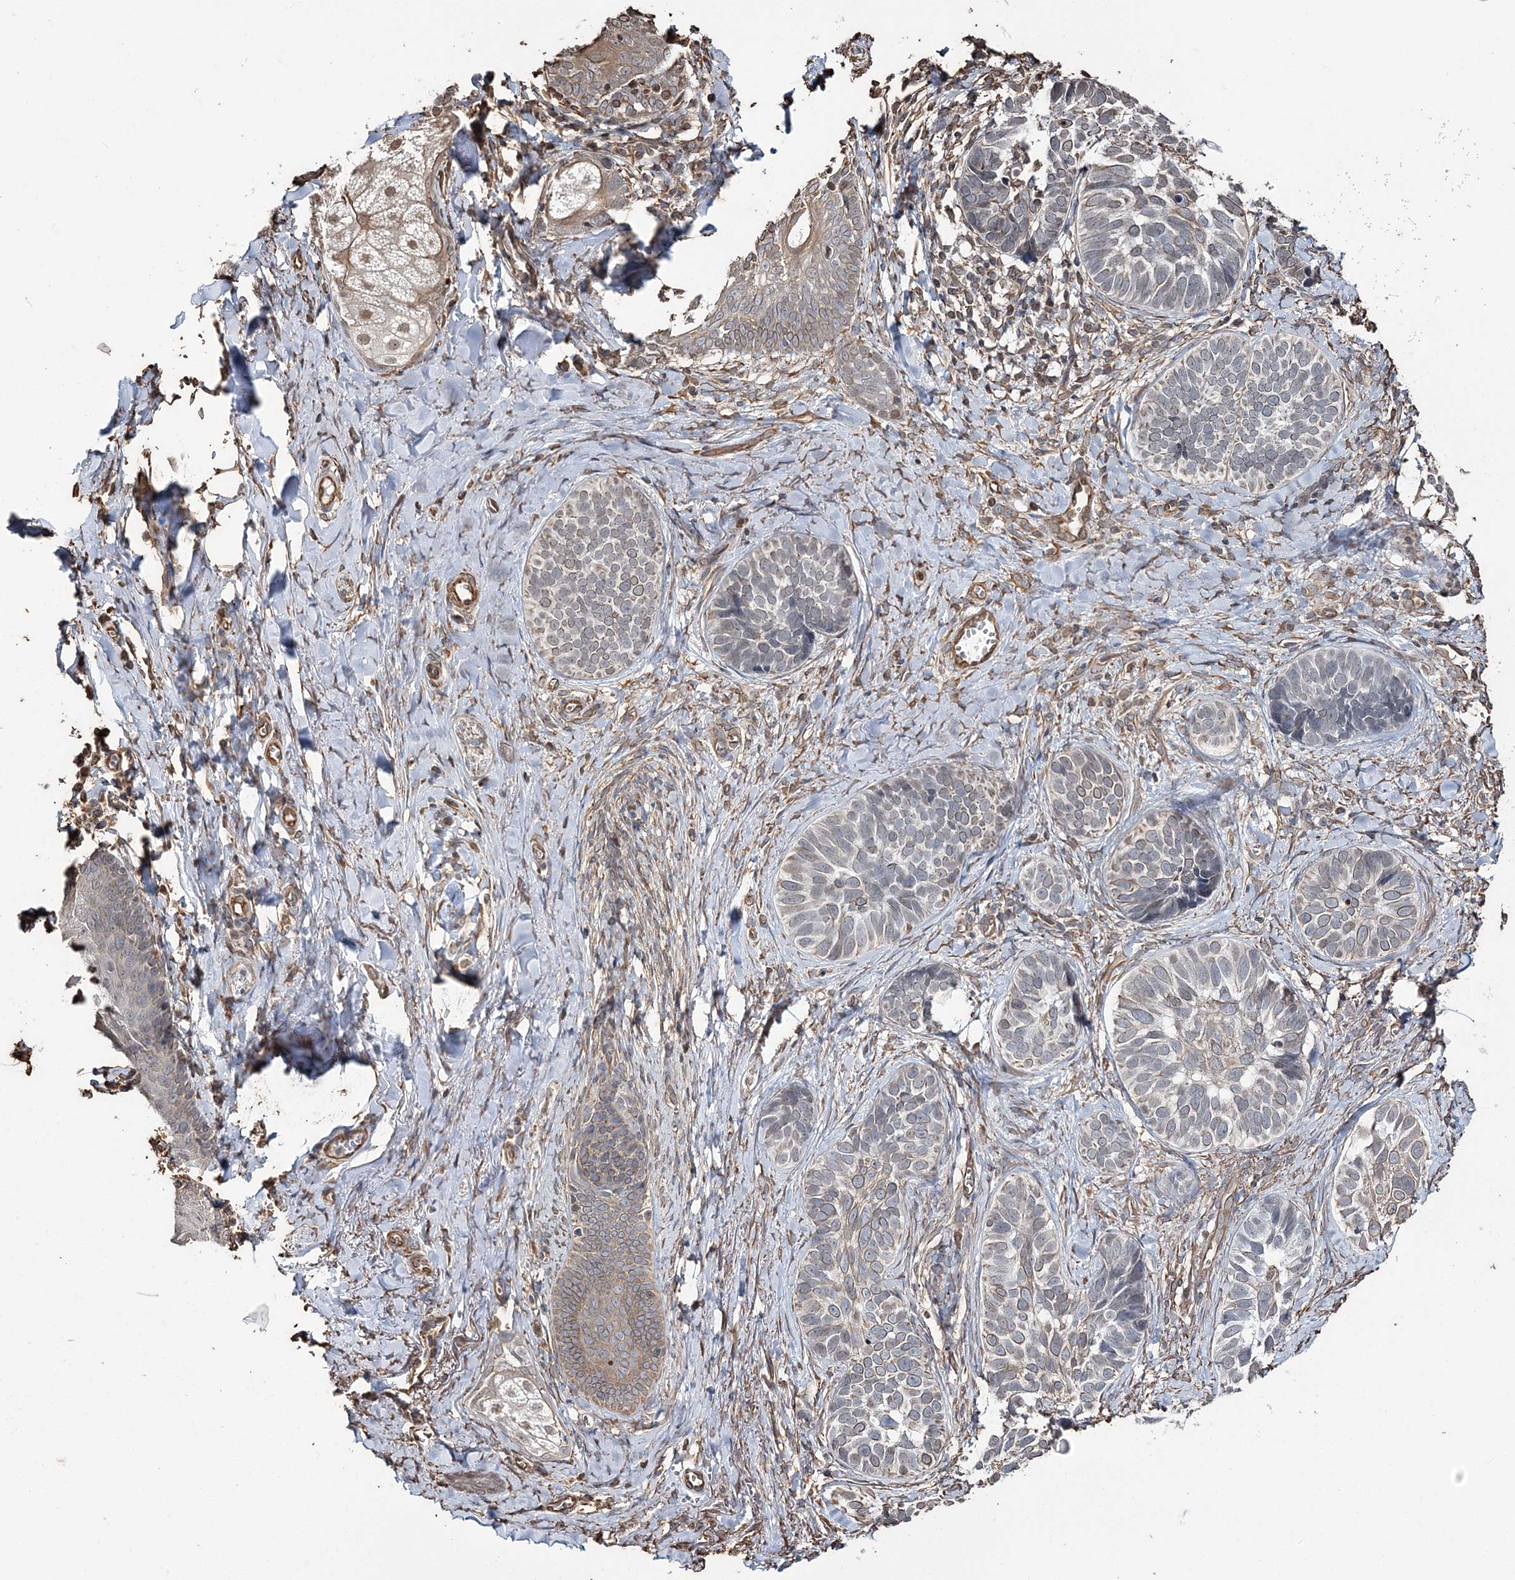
{"staining": {"intensity": "weak", "quantity": "25%-75%", "location": "cytoplasmic/membranous"}, "tissue": "skin cancer", "cell_type": "Tumor cells", "image_type": "cancer", "snomed": [{"axis": "morphology", "description": "Basal cell carcinoma"}, {"axis": "topography", "description": "Skin"}], "caption": "Immunohistochemical staining of basal cell carcinoma (skin) demonstrates low levels of weak cytoplasmic/membranous protein positivity in about 25%-75% of tumor cells. (Brightfield microscopy of DAB IHC at high magnification).", "gene": "ATP11B", "patient": {"sex": "male", "age": 62}}